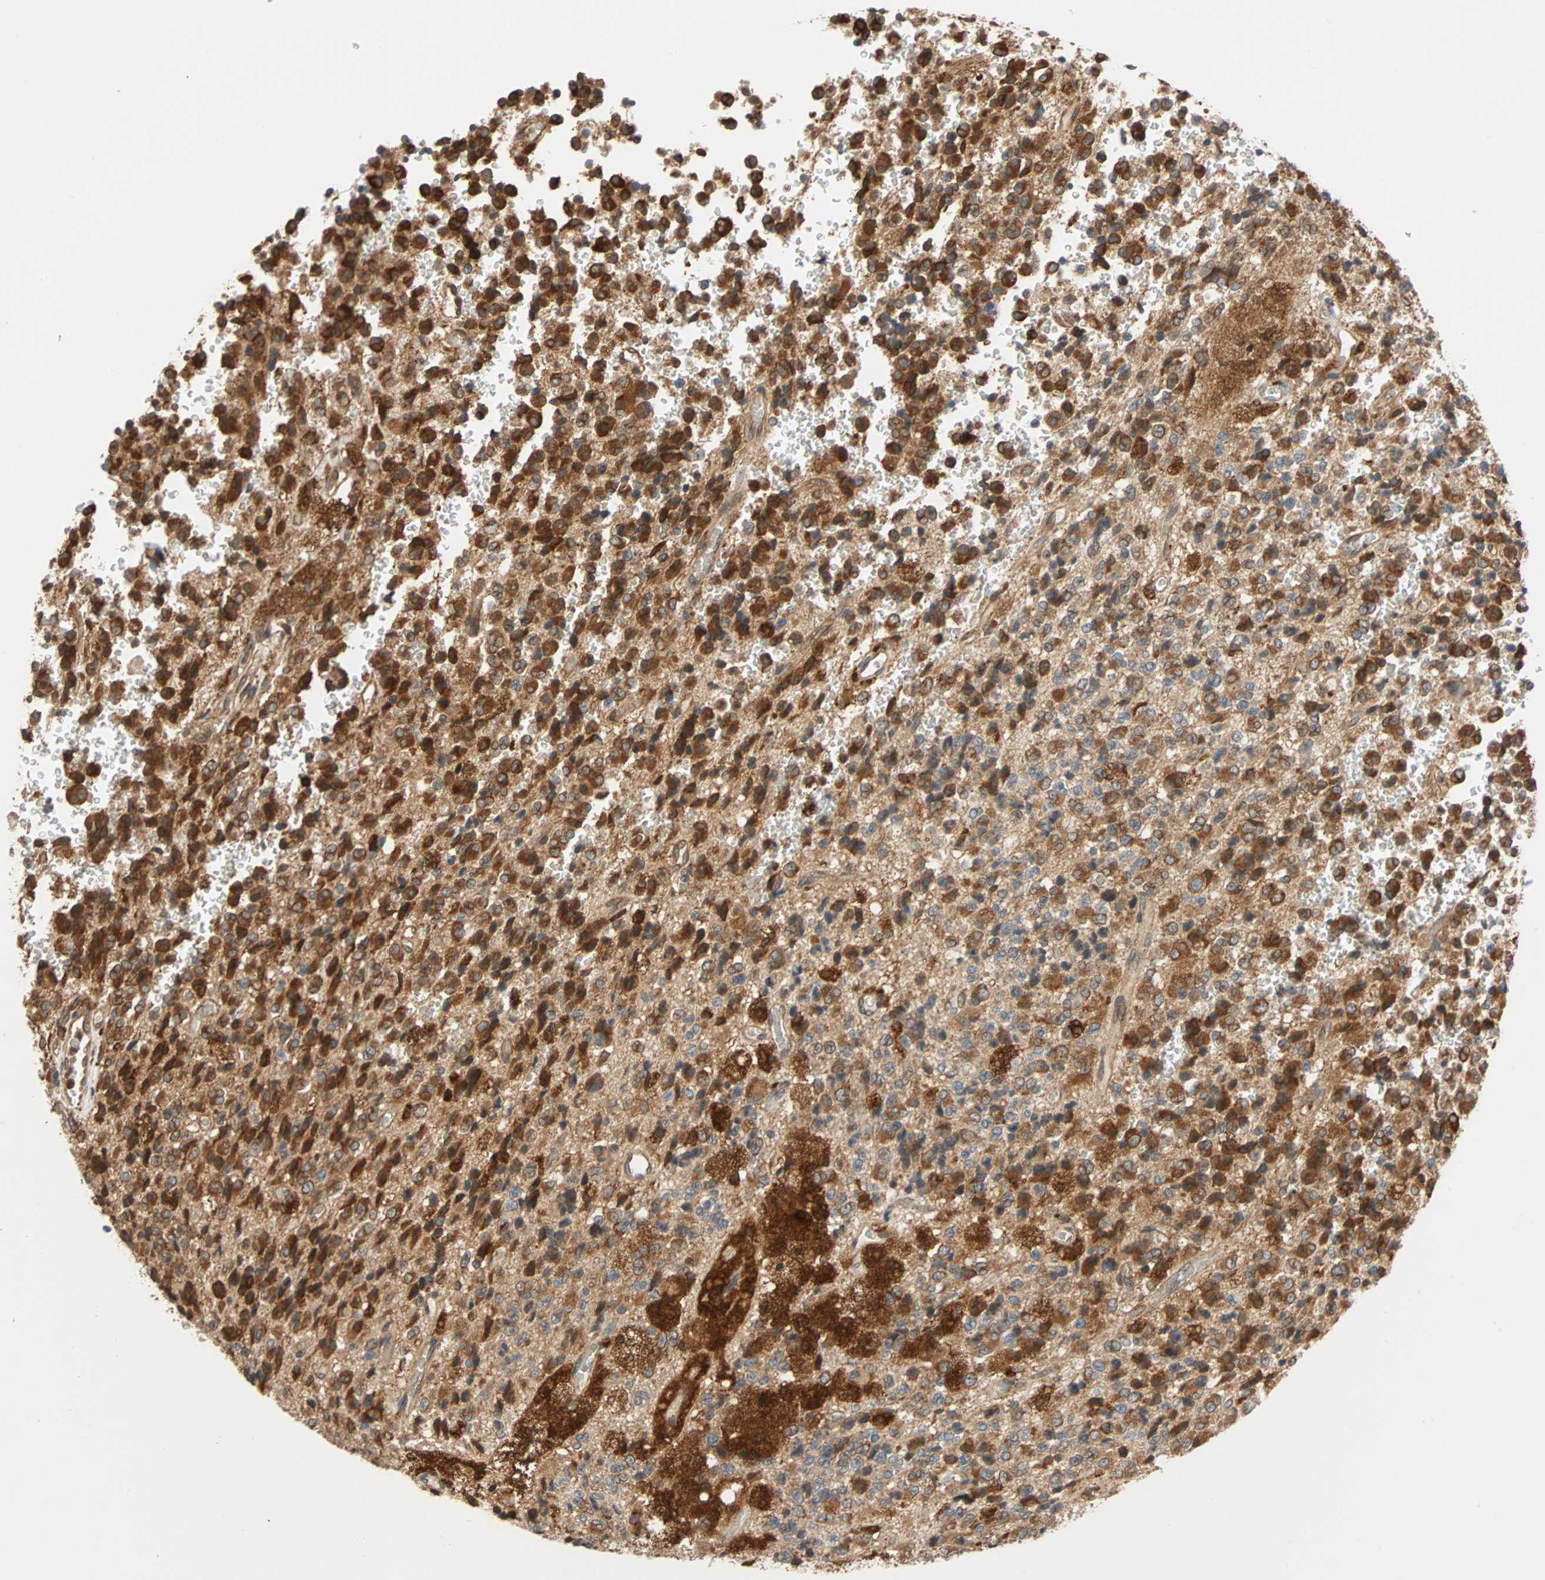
{"staining": {"intensity": "strong", "quantity": ">75%", "location": "cytoplasmic/membranous"}, "tissue": "glioma", "cell_type": "Tumor cells", "image_type": "cancer", "snomed": [{"axis": "morphology", "description": "Glioma, malignant, High grade"}, {"axis": "topography", "description": "pancreas cauda"}], "caption": "Immunohistochemistry micrograph of neoplastic tissue: human malignant glioma (high-grade) stained using IHC demonstrates high levels of strong protein expression localized specifically in the cytoplasmic/membranous of tumor cells, appearing as a cytoplasmic/membranous brown color.", "gene": "AUP1", "patient": {"sex": "male", "age": 60}}